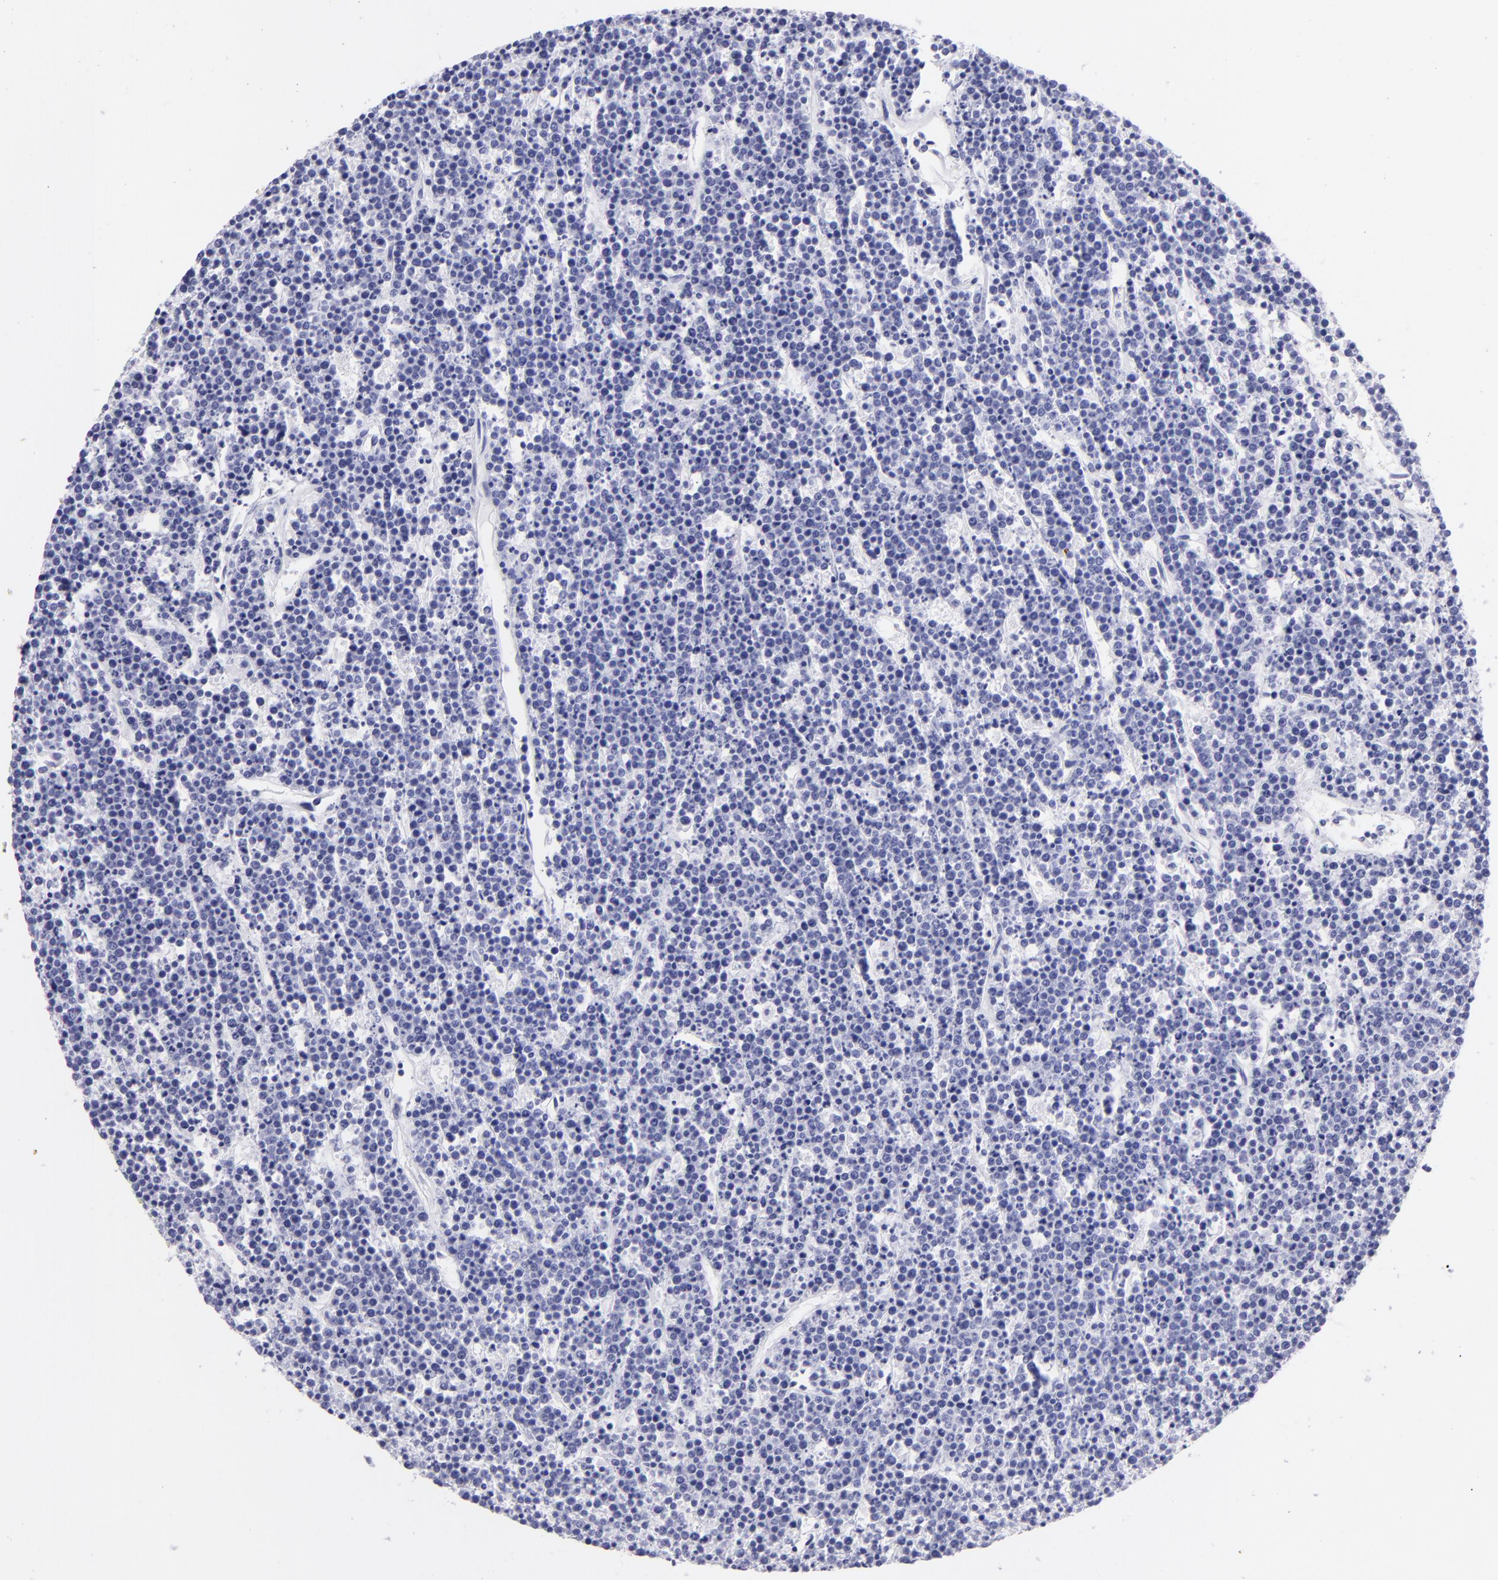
{"staining": {"intensity": "negative", "quantity": "none", "location": "none"}, "tissue": "lymphoma", "cell_type": "Tumor cells", "image_type": "cancer", "snomed": [{"axis": "morphology", "description": "Malignant lymphoma, non-Hodgkin's type, High grade"}, {"axis": "topography", "description": "Ovary"}], "caption": "Lymphoma was stained to show a protein in brown. There is no significant staining in tumor cells.", "gene": "PIP", "patient": {"sex": "female", "age": 56}}